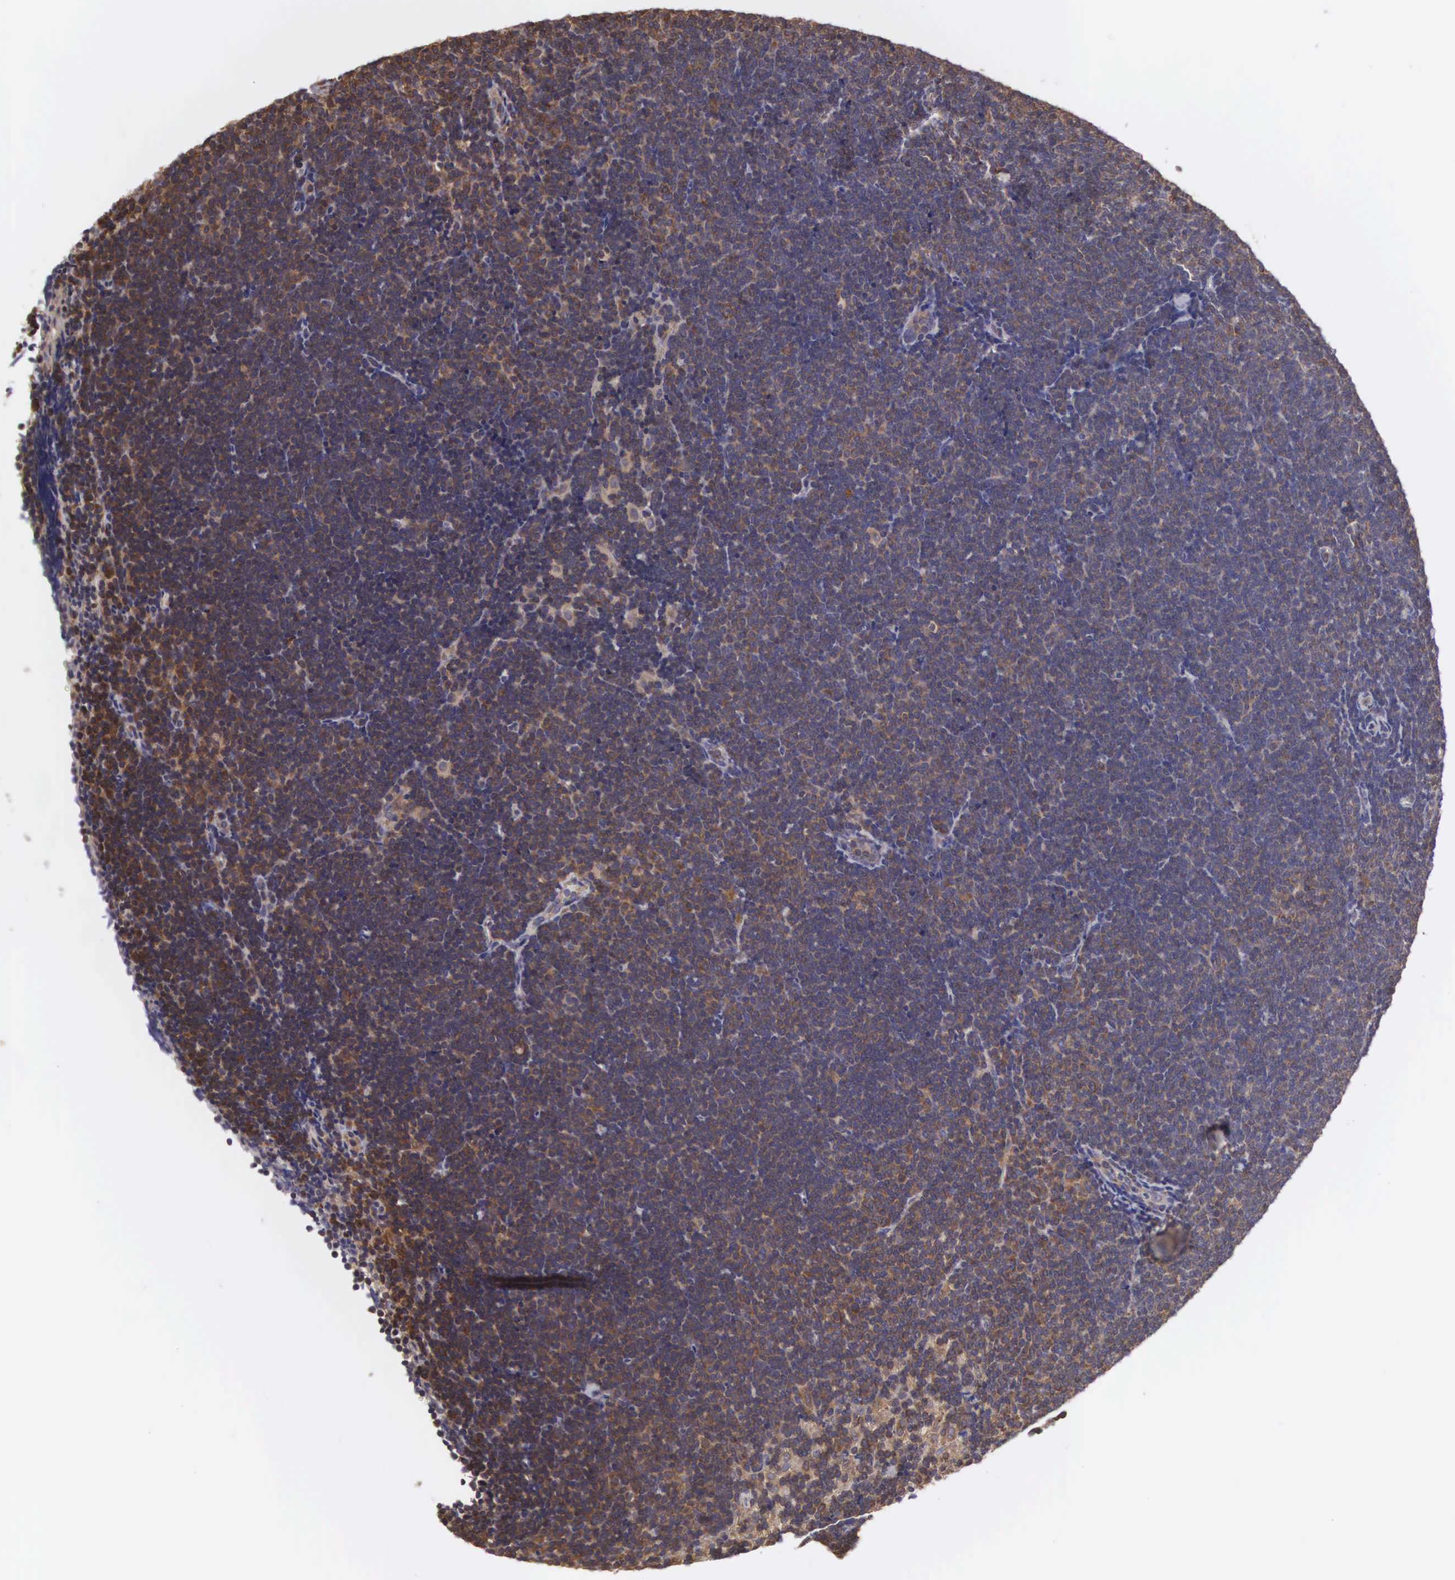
{"staining": {"intensity": "moderate", "quantity": ">75%", "location": "cytoplasmic/membranous"}, "tissue": "lymphoma", "cell_type": "Tumor cells", "image_type": "cancer", "snomed": [{"axis": "morphology", "description": "Malignant lymphoma, non-Hodgkin's type, Low grade"}, {"axis": "topography", "description": "Lymph node"}], "caption": "This is an image of immunohistochemistry (IHC) staining of low-grade malignant lymphoma, non-Hodgkin's type, which shows moderate positivity in the cytoplasmic/membranous of tumor cells.", "gene": "DHRS1", "patient": {"sex": "female", "age": 51}}